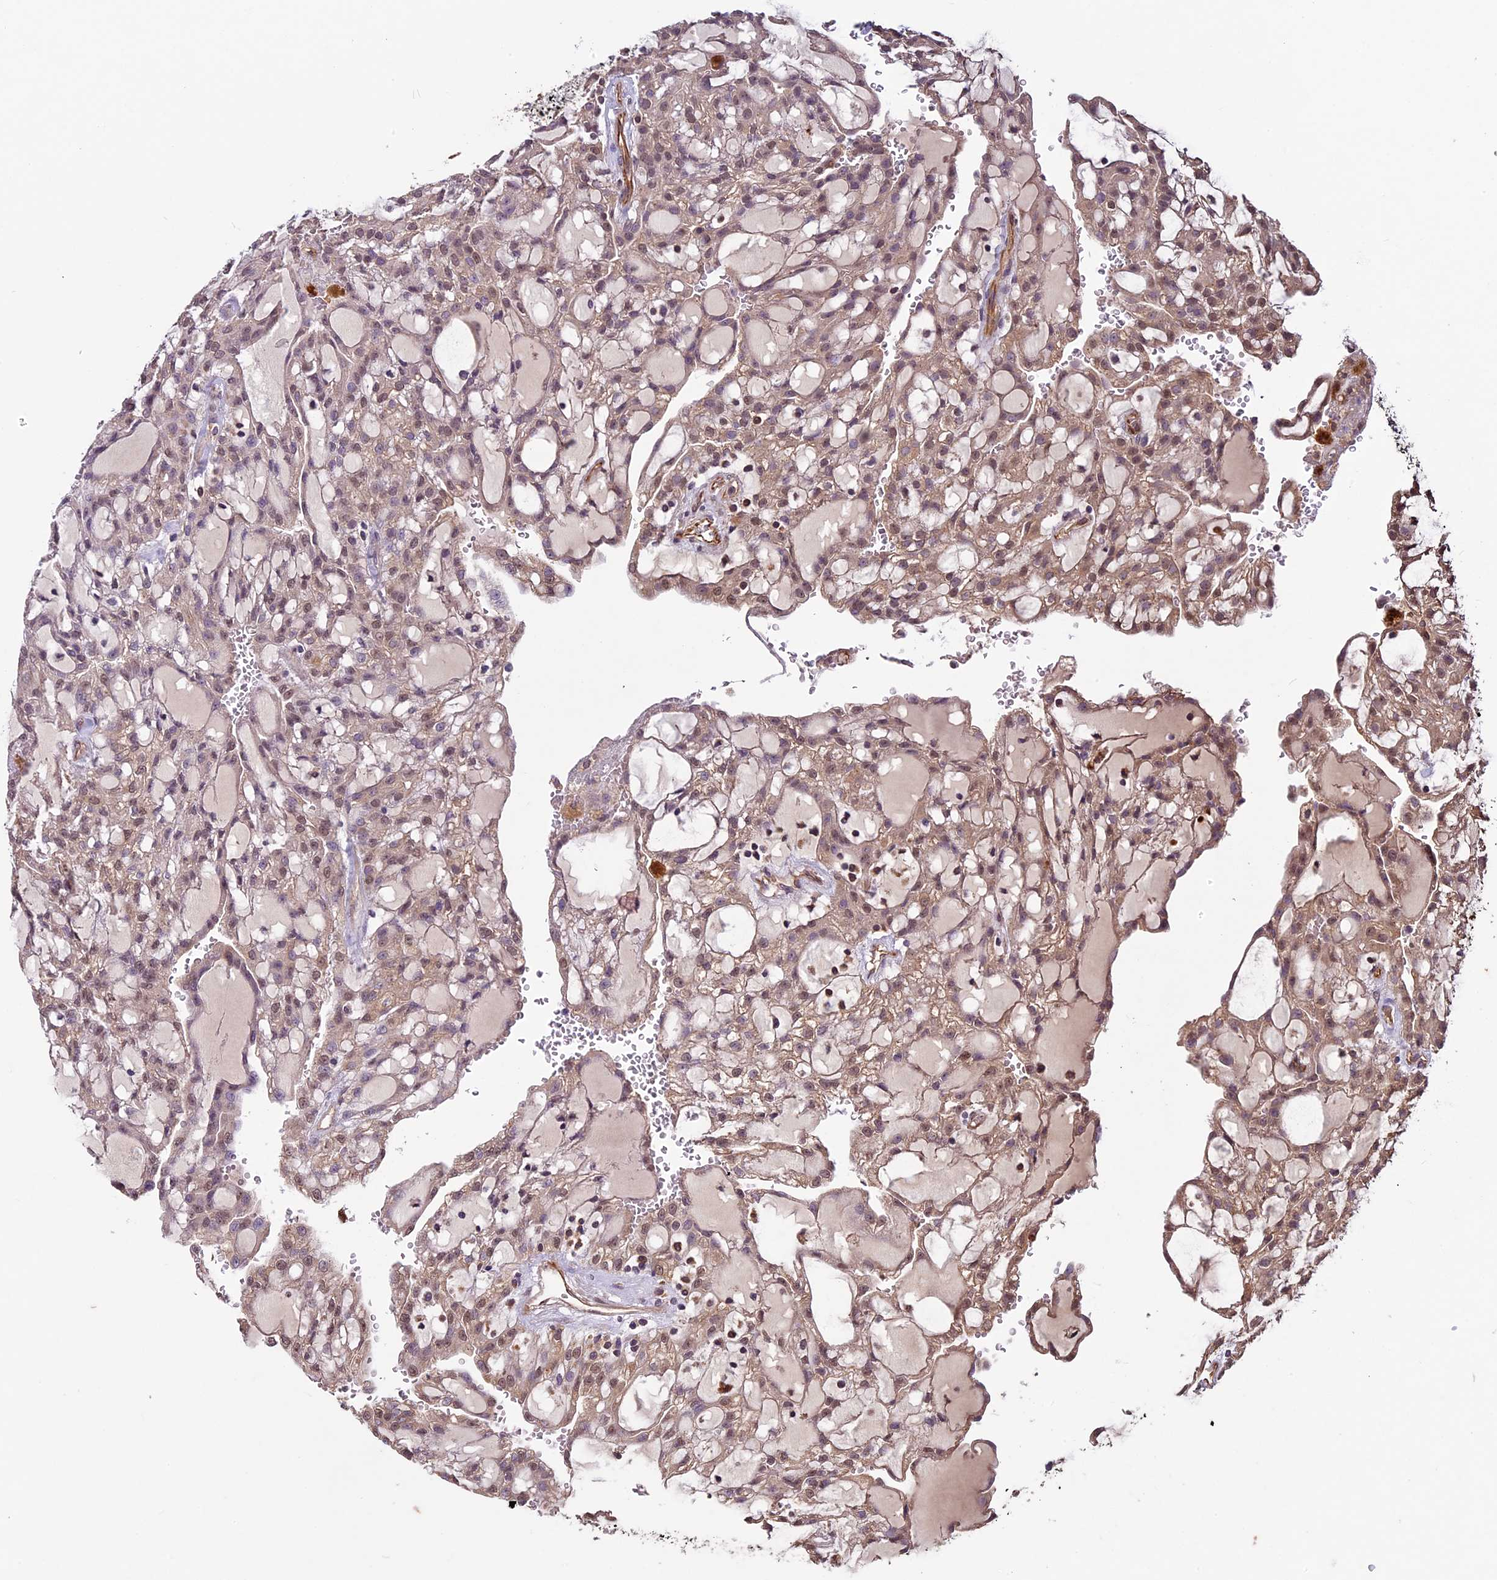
{"staining": {"intensity": "moderate", "quantity": ">75%", "location": "cytoplasmic/membranous,nuclear"}, "tissue": "renal cancer", "cell_type": "Tumor cells", "image_type": "cancer", "snomed": [{"axis": "morphology", "description": "Adenocarcinoma, NOS"}, {"axis": "topography", "description": "Kidney"}], "caption": "Moderate cytoplasmic/membranous and nuclear positivity is identified in about >75% of tumor cells in renal cancer (adenocarcinoma).", "gene": "C3orf70", "patient": {"sex": "male", "age": 63}}